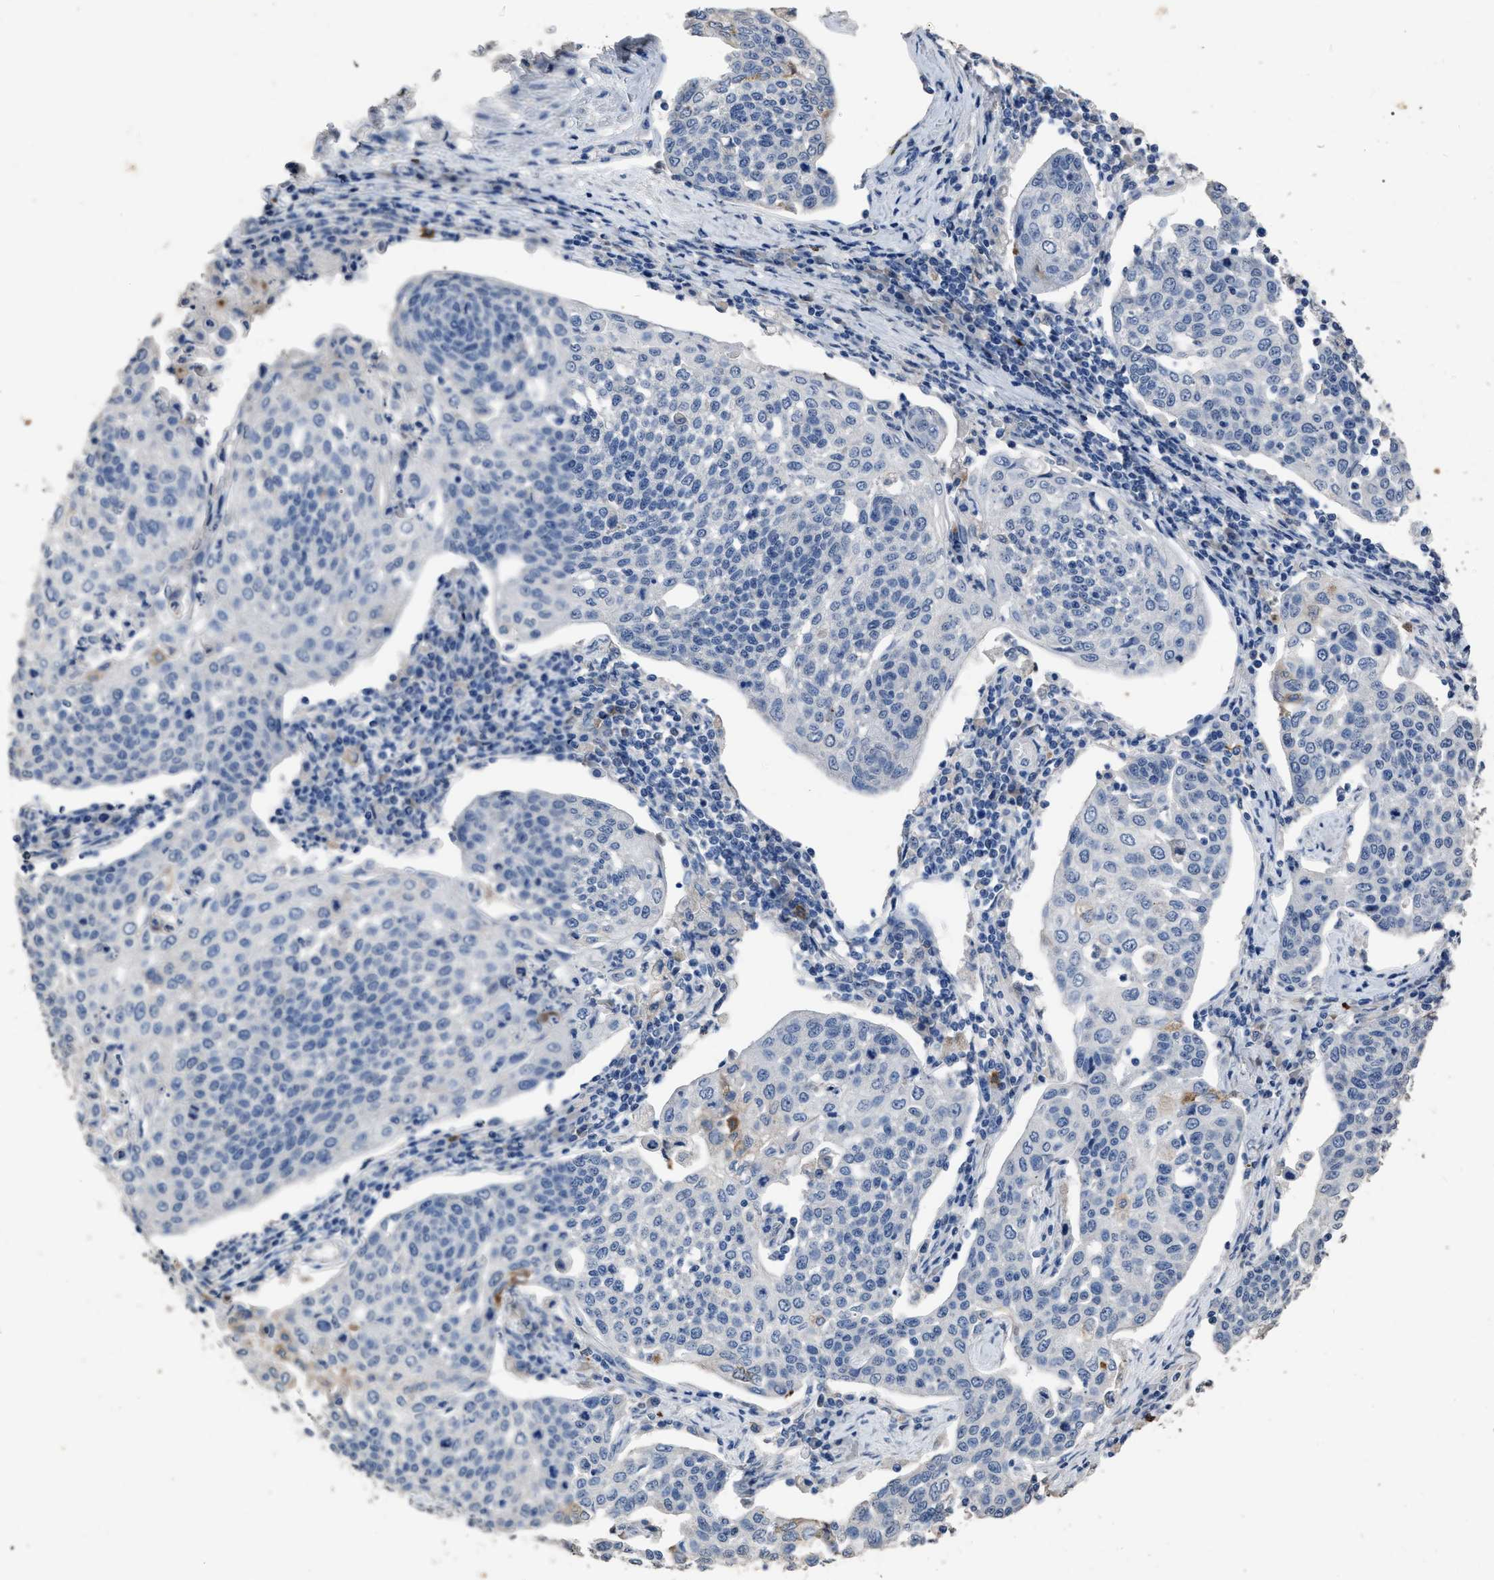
{"staining": {"intensity": "negative", "quantity": "none", "location": "none"}, "tissue": "cervical cancer", "cell_type": "Tumor cells", "image_type": "cancer", "snomed": [{"axis": "morphology", "description": "Squamous cell carcinoma, NOS"}, {"axis": "topography", "description": "Cervix"}], "caption": "This photomicrograph is of cervical cancer (squamous cell carcinoma) stained with IHC to label a protein in brown with the nuclei are counter-stained blue. There is no staining in tumor cells.", "gene": "HABP2", "patient": {"sex": "female", "age": 34}}